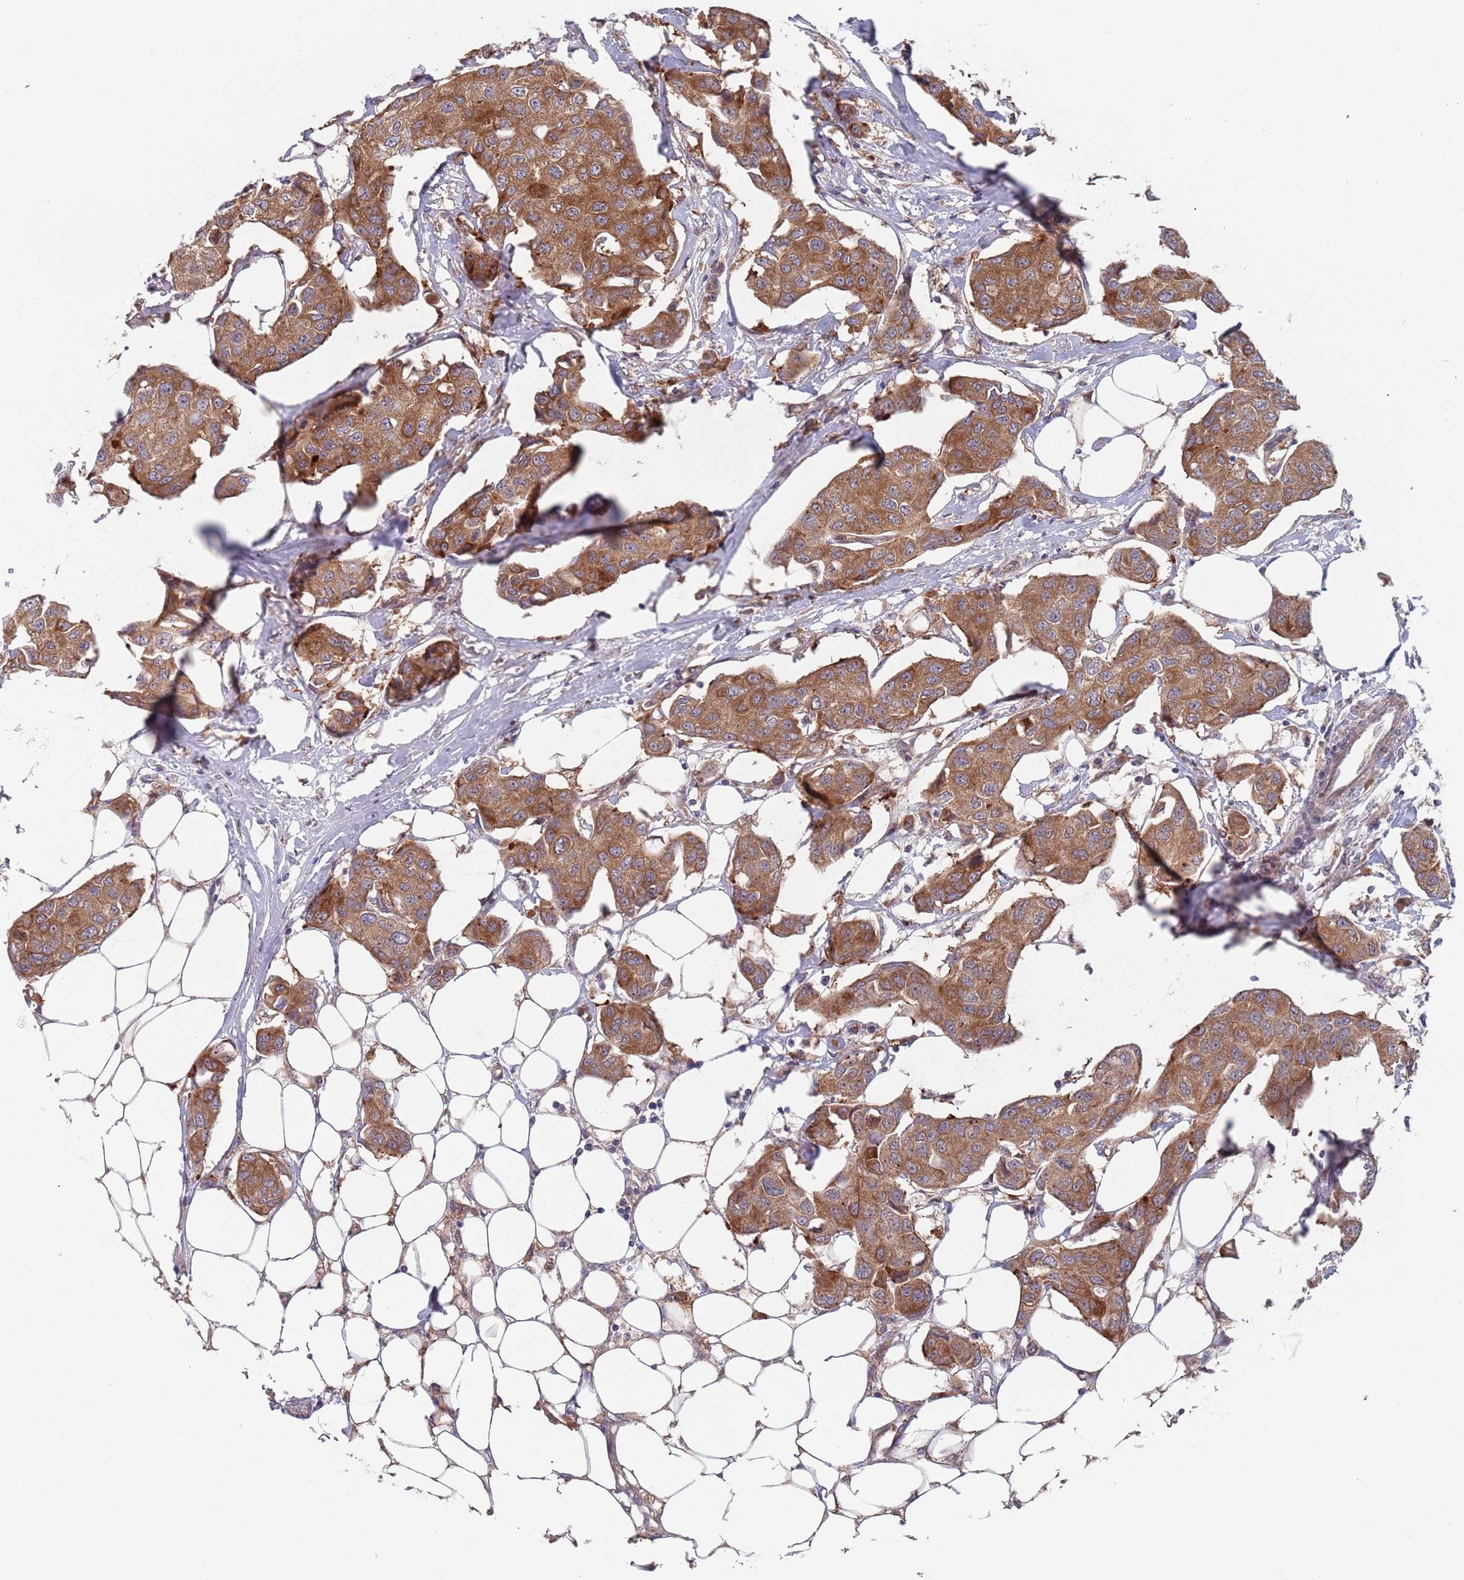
{"staining": {"intensity": "moderate", "quantity": ">75%", "location": "cytoplasmic/membranous"}, "tissue": "breast cancer", "cell_type": "Tumor cells", "image_type": "cancer", "snomed": [{"axis": "morphology", "description": "Duct carcinoma"}, {"axis": "topography", "description": "Breast"}, {"axis": "topography", "description": "Lymph node"}], "caption": "This histopathology image displays immunohistochemistry staining of human breast cancer (infiltrating ductal carcinoma), with medium moderate cytoplasmic/membranous expression in about >75% of tumor cells.", "gene": "ZNF140", "patient": {"sex": "female", "age": 80}}